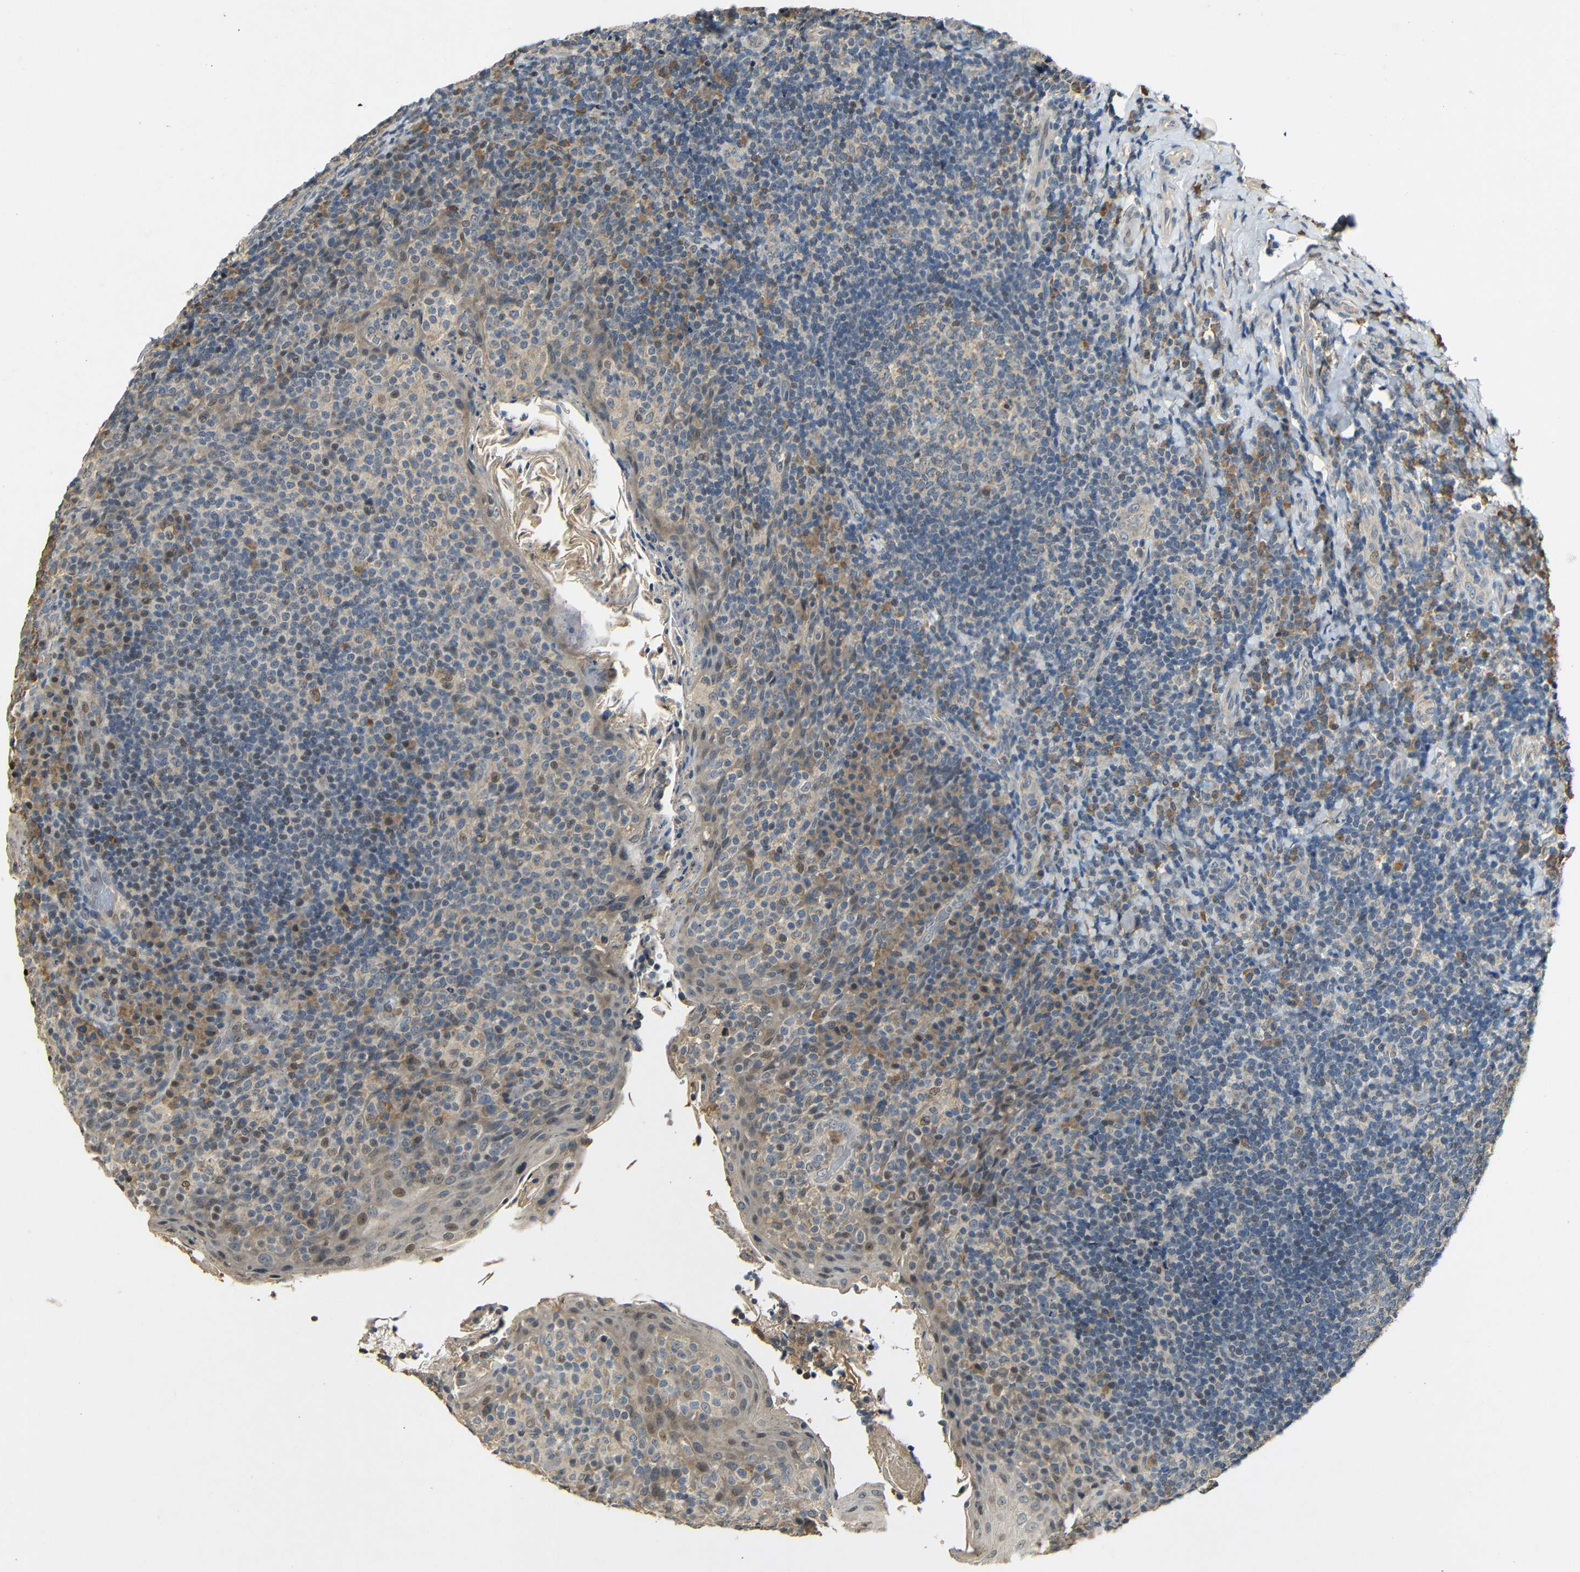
{"staining": {"intensity": "moderate", "quantity": "<25%", "location": "cytoplasmic/membranous"}, "tissue": "tonsil", "cell_type": "Germinal center cells", "image_type": "normal", "snomed": [{"axis": "morphology", "description": "Normal tissue, NOS"}, {"axis": "topography", "description": "Tonsil"}], "caption": "The immunohistochemical stain labels moderate cytoplasmic/membranous staining in germinal center cells of benign tonsil. The staining was performed using DAB, with brown indicating positive protein expression. Nuclei are stained blue with hematoxylin.", "gene": "KAZALD1", "patient": {"sex": "male", "age": 17}}